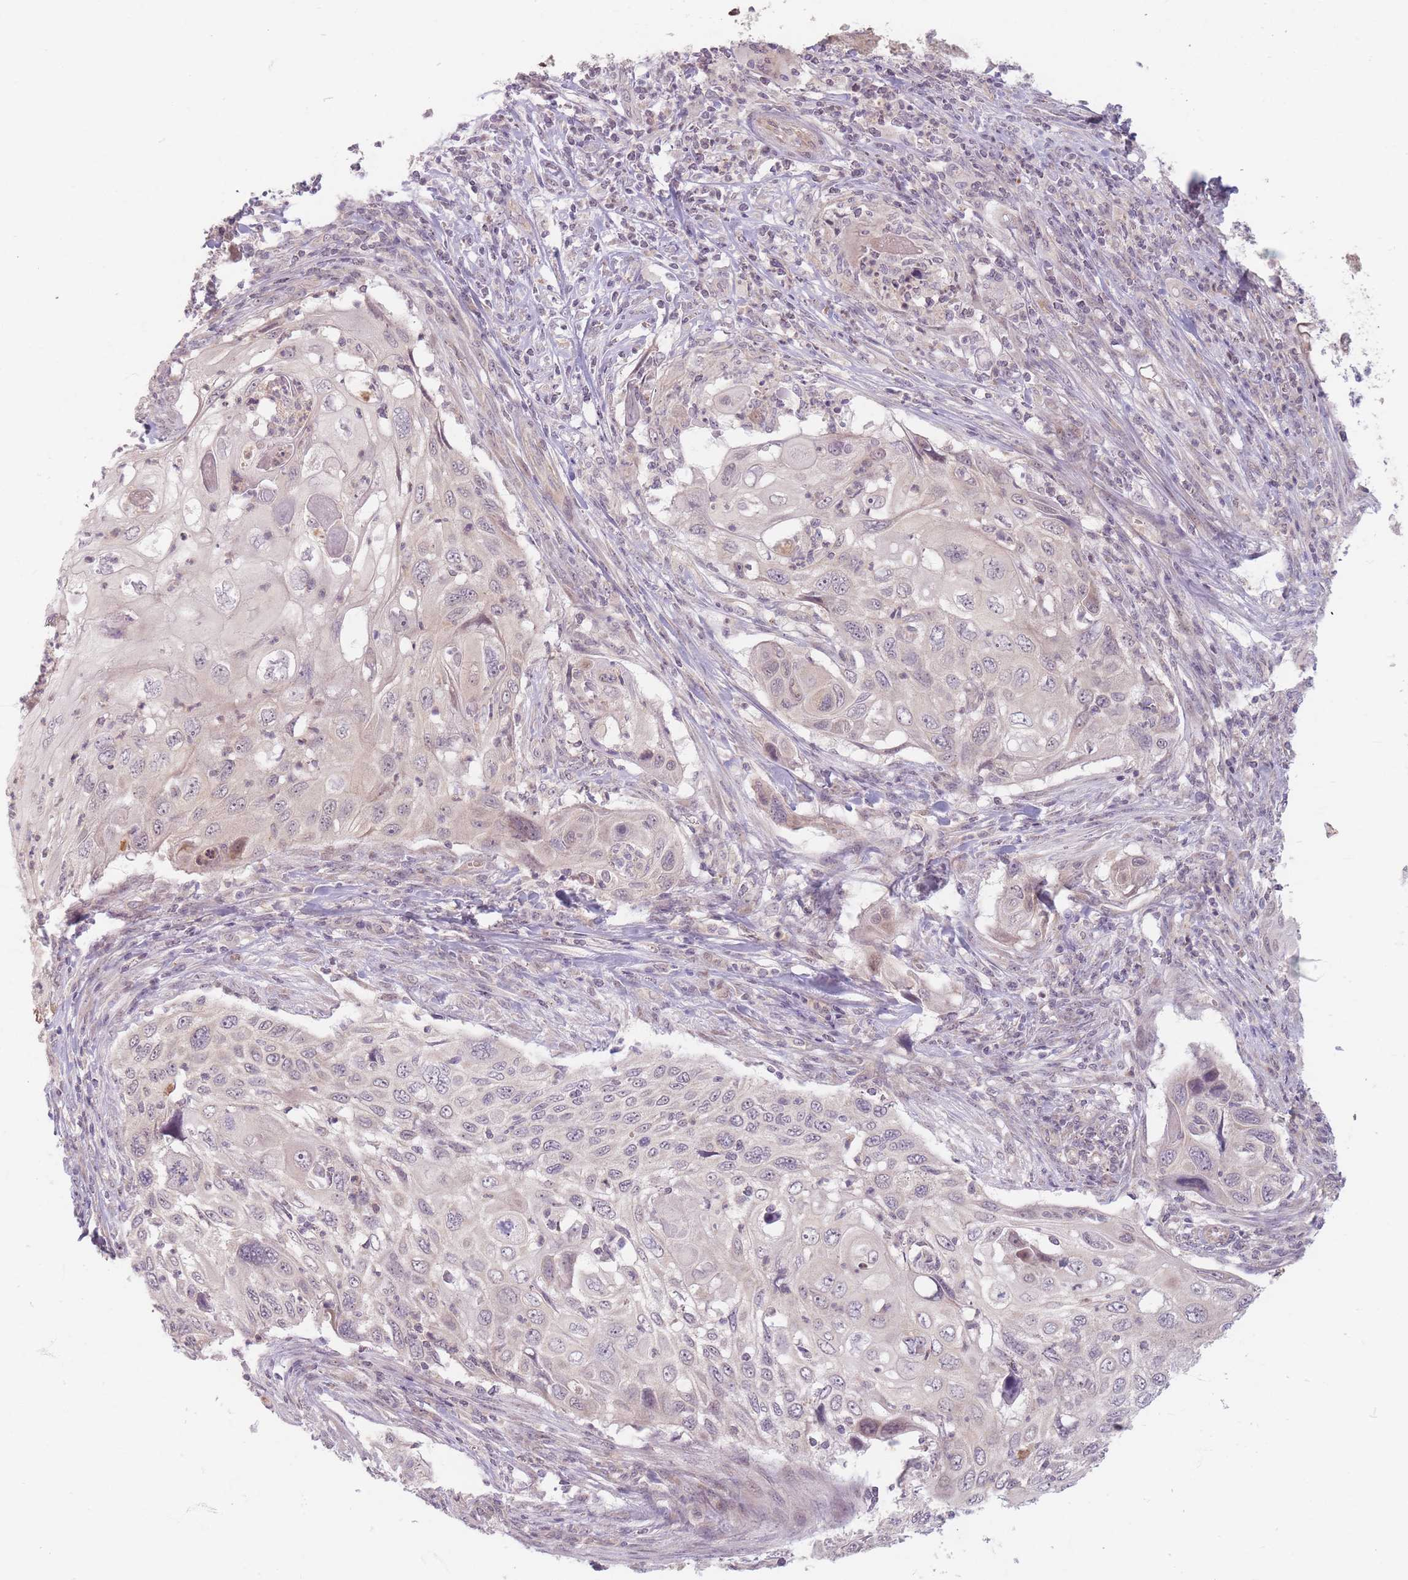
{"staining": {"intensity": "negative", "quantity": "none", "location": "none"}, "tissue": "cervical cancer", "cell_type": "Tumor cells", "image_type": "cancer", "snomed": [{"axis": "morphology", "description": "Squamous cell carcinoma, NOS"}, {"axis": "topography", "description": "Cervix"}], "caption": "Photomicrograph shows no significant protein staining in tumor cells of cervical cancer.", "gene": "GABRA6", "patient": {"sex": "female", "age": 70}}